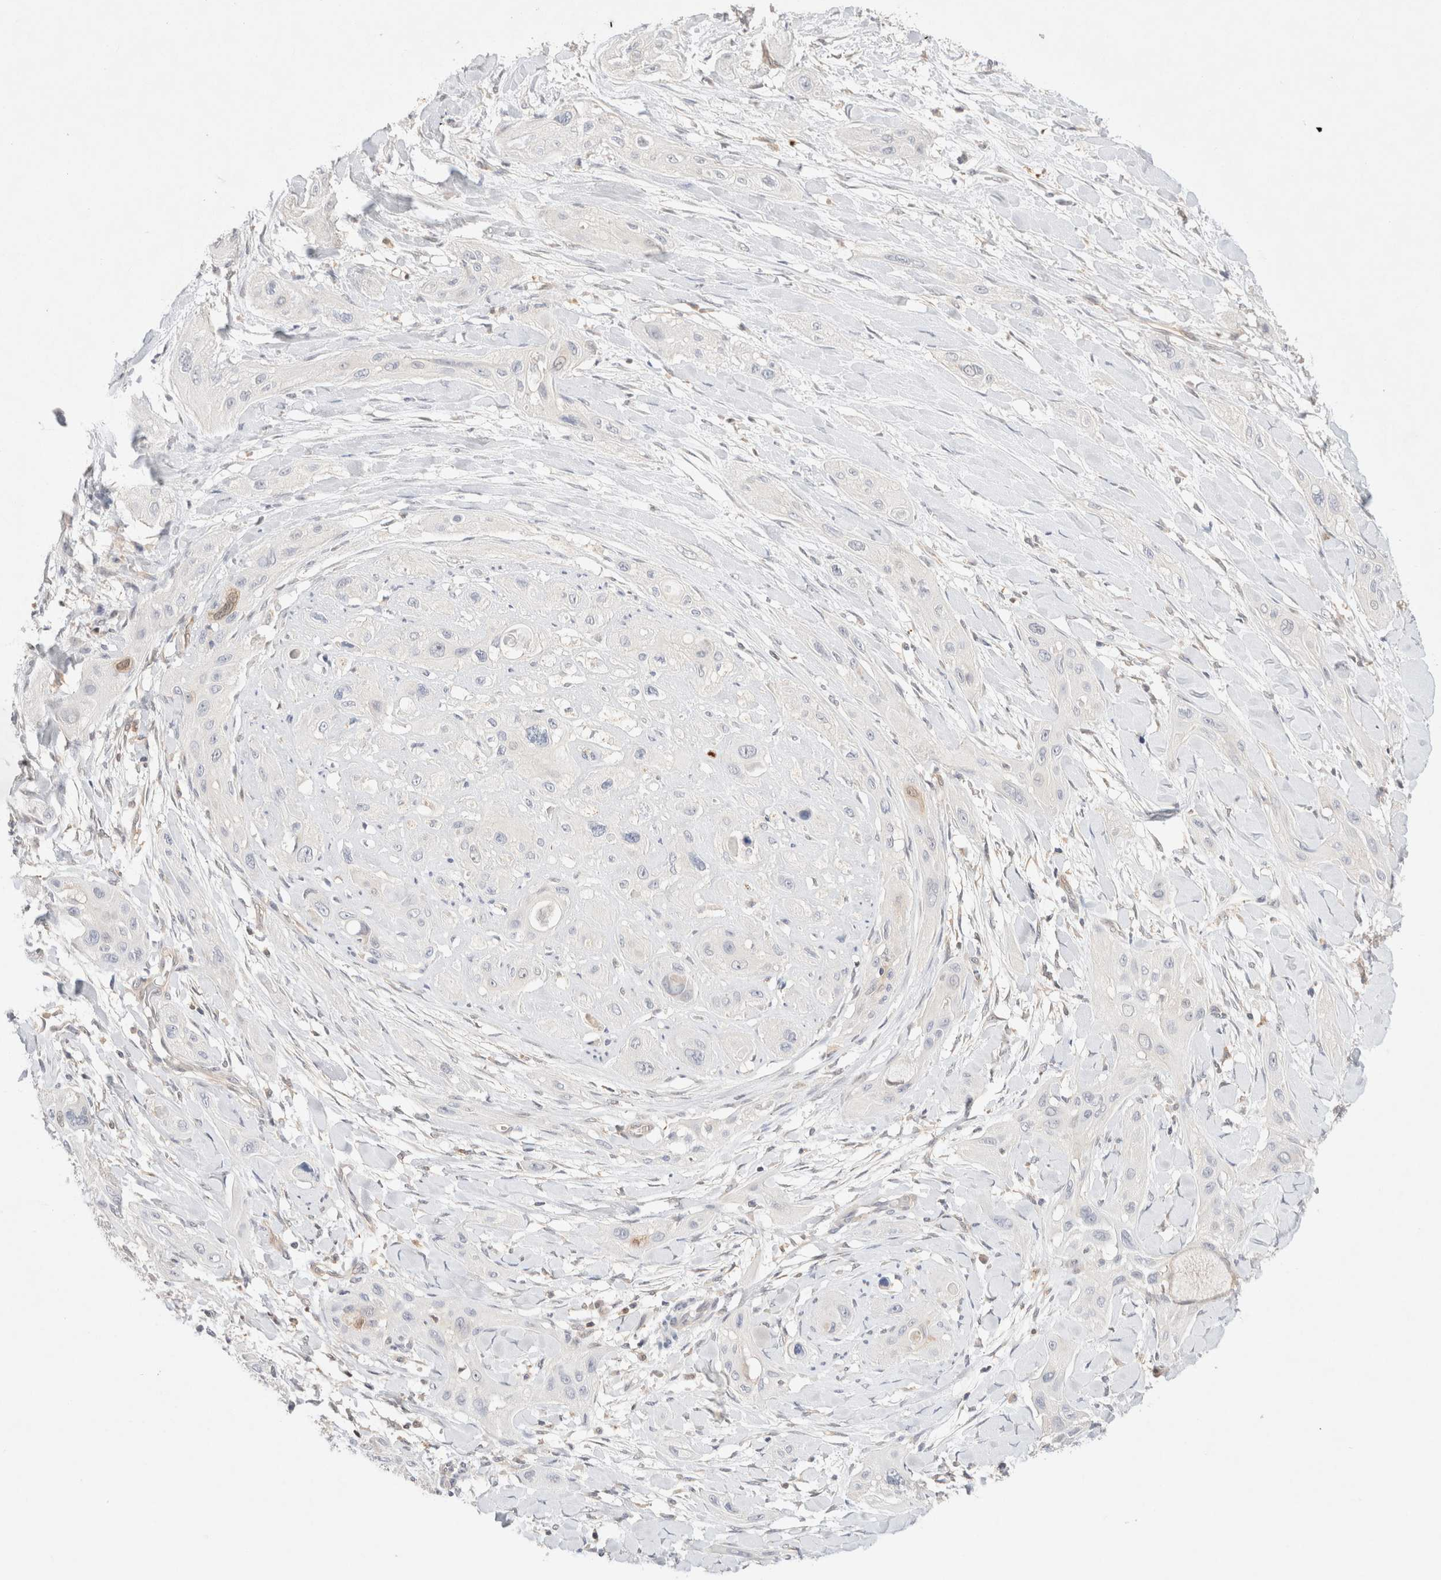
{"staining": {"intensity": "negative", "quantity": "none", "location": "none"}, "tissue": "lung cancer", "cell_type": "Tumor cells", "image_type": "cancer", "snomed": [{"axis": "morphology", "description": "Squamous cell carcinoma, NOS"}, {"axis": "topography", "description": "Lung"}], "caption": "A photomicrograph of human lung cancer is negative for staining in tumor cells. (Stains: DAB IHC with hematoxylin counter stain, Microscopy: brightfield microscopy at high magnification).", "gene": "STARD10", "patient": {"sex": "female", "age": 47}}